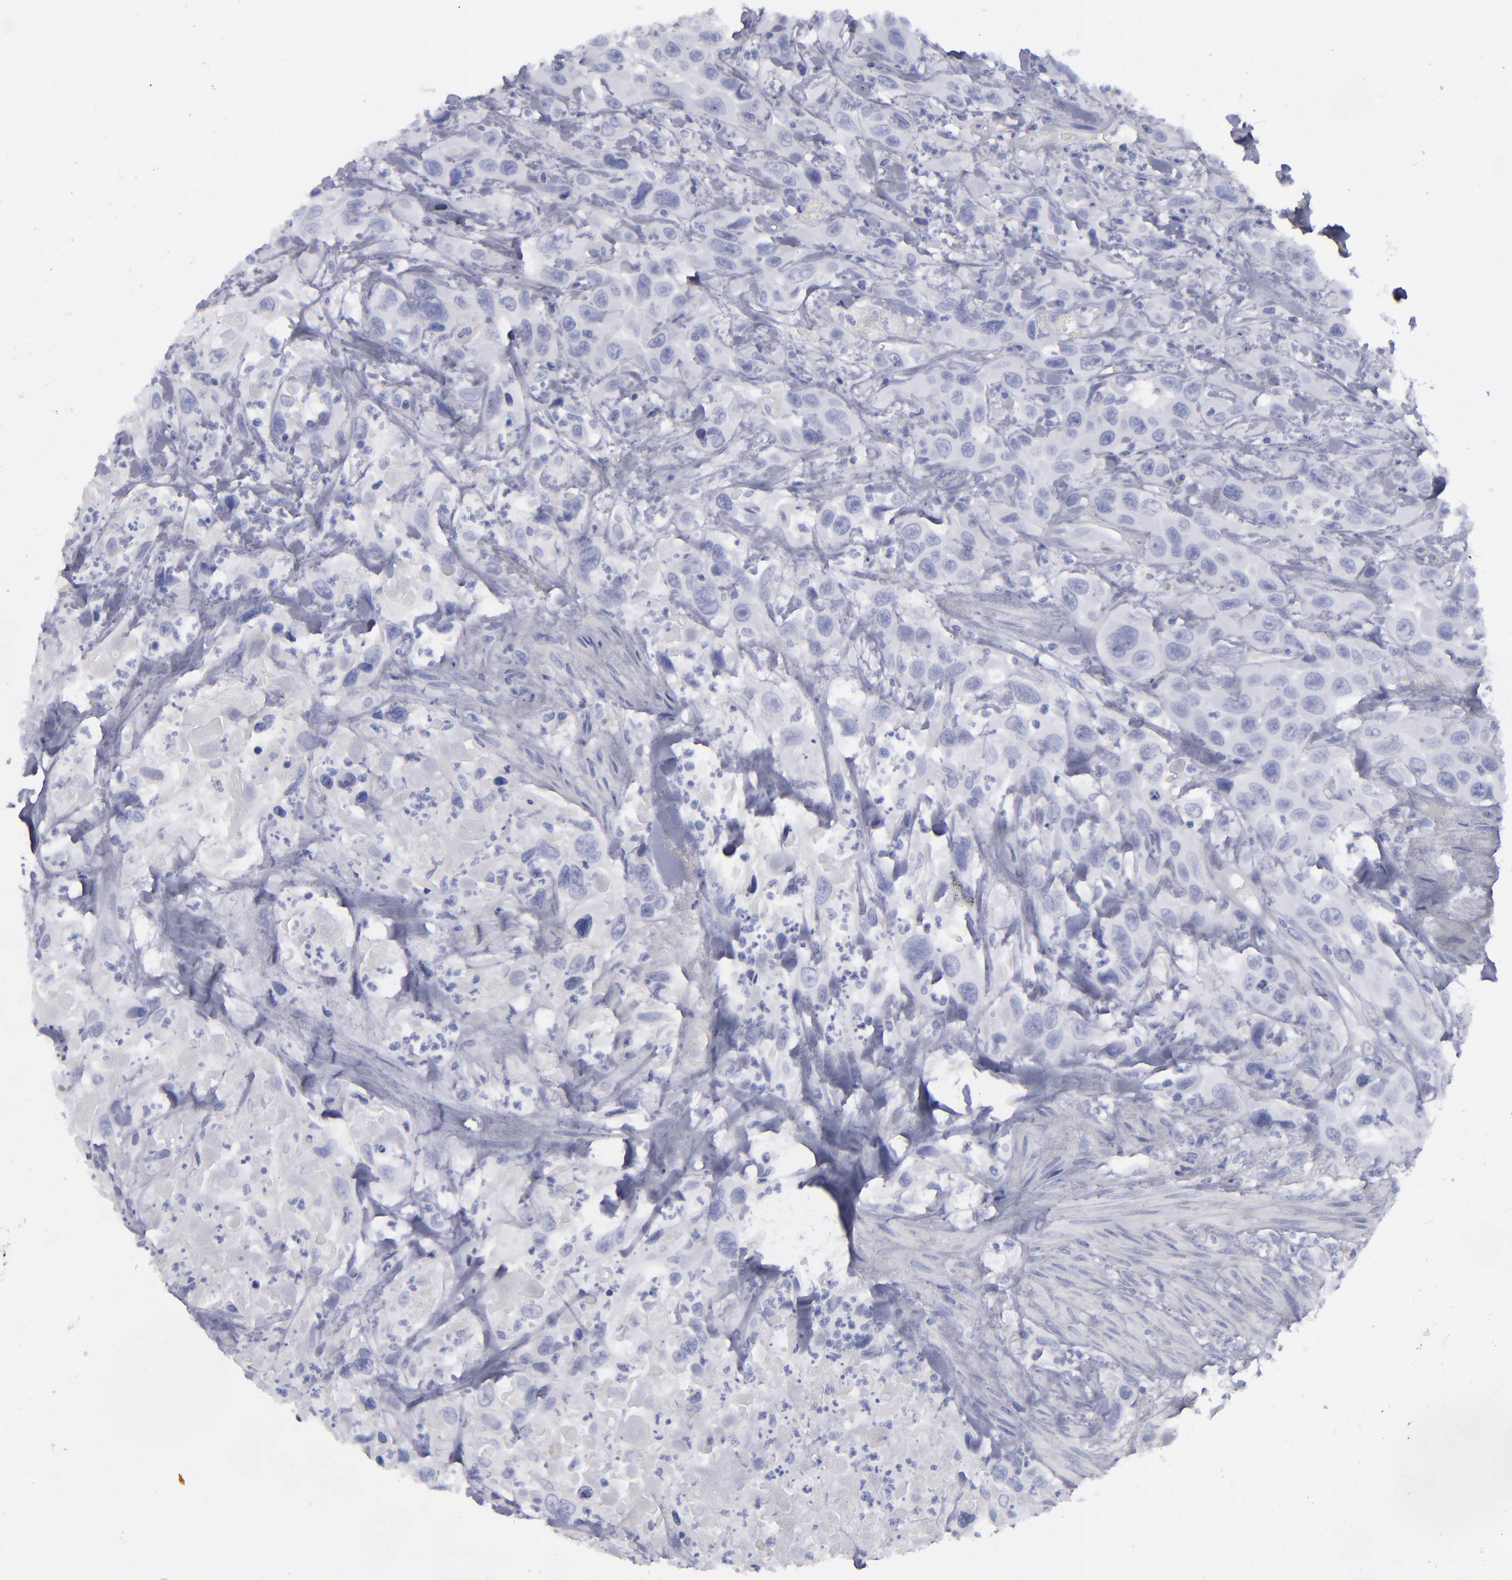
{"staining": {"intensity": "negative", "quantity": "none", "location": "none"}, "tissue": "urothelial cancer", "cell_type": "Tumor cells", "image_type": "cancer", "snomed": [{"axis": "morphology", "description": "Urothelial carcinoma, High grade"}, {"axis": "topography", "description": "Urinary bladder"}], "caption": "A micrograph of human high-grade urothelial carcinoma is negative for staining in tumor cells.", "gene": "CD22", "patient": {"sex": "female", "age": 84}}